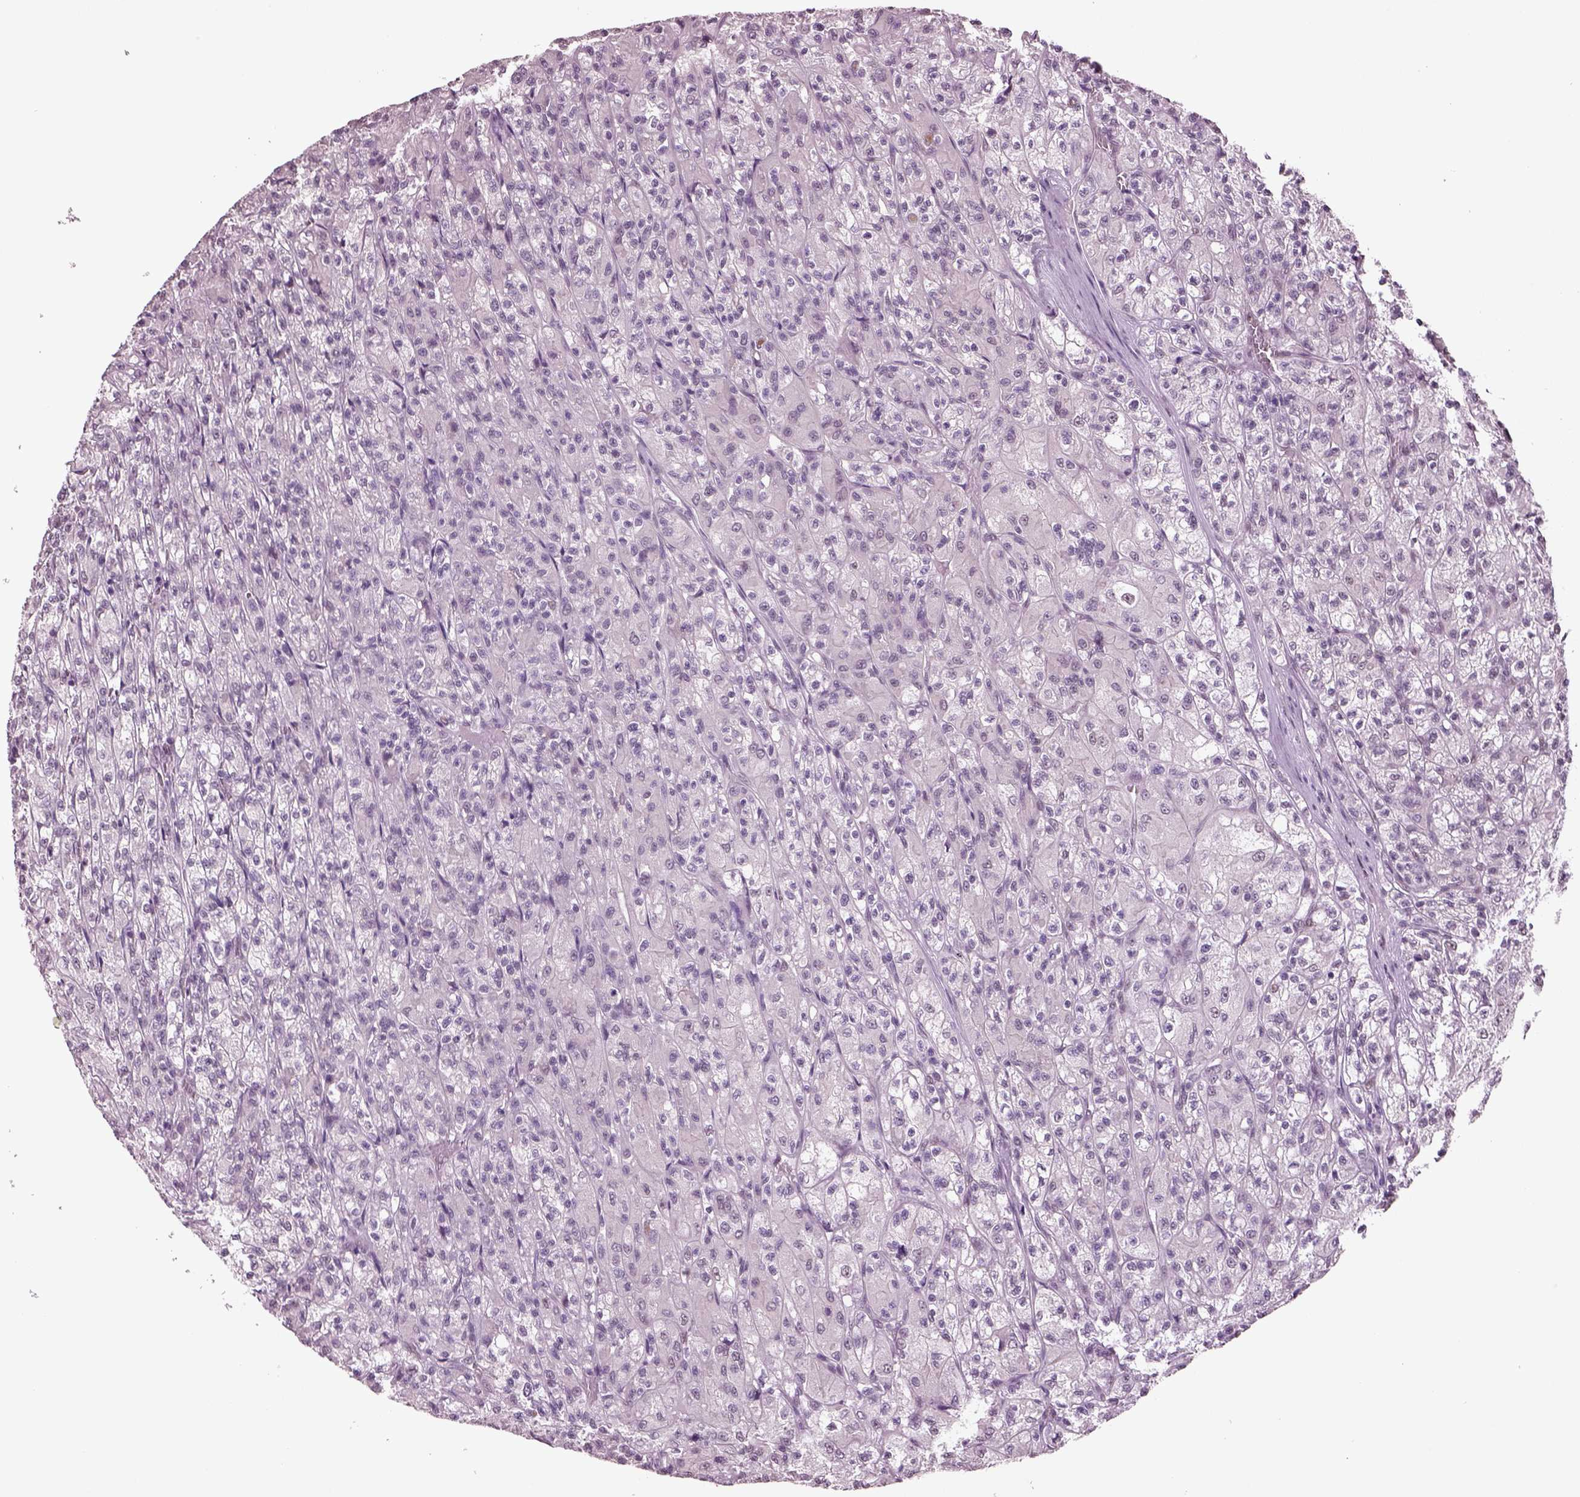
{"staining": {"intensity": "weak", "quantity": "<25%", "location": "nuclear"}, "tissue": "renal cancer", "cell_type": "Tumor cells", "image_type": "cancer", "snomed": [{"axis": "morphology", "description": "Adenocarcinoma, NOS"}, {"axis": "topography", "description": "Kidney"}], "caption": "DAB immunohistochemical staining of renal cancer demonstrates no significant expression in tumor cells.", "gene": "SEPHS1", "patient": {"sex": "female", "age": 70}}